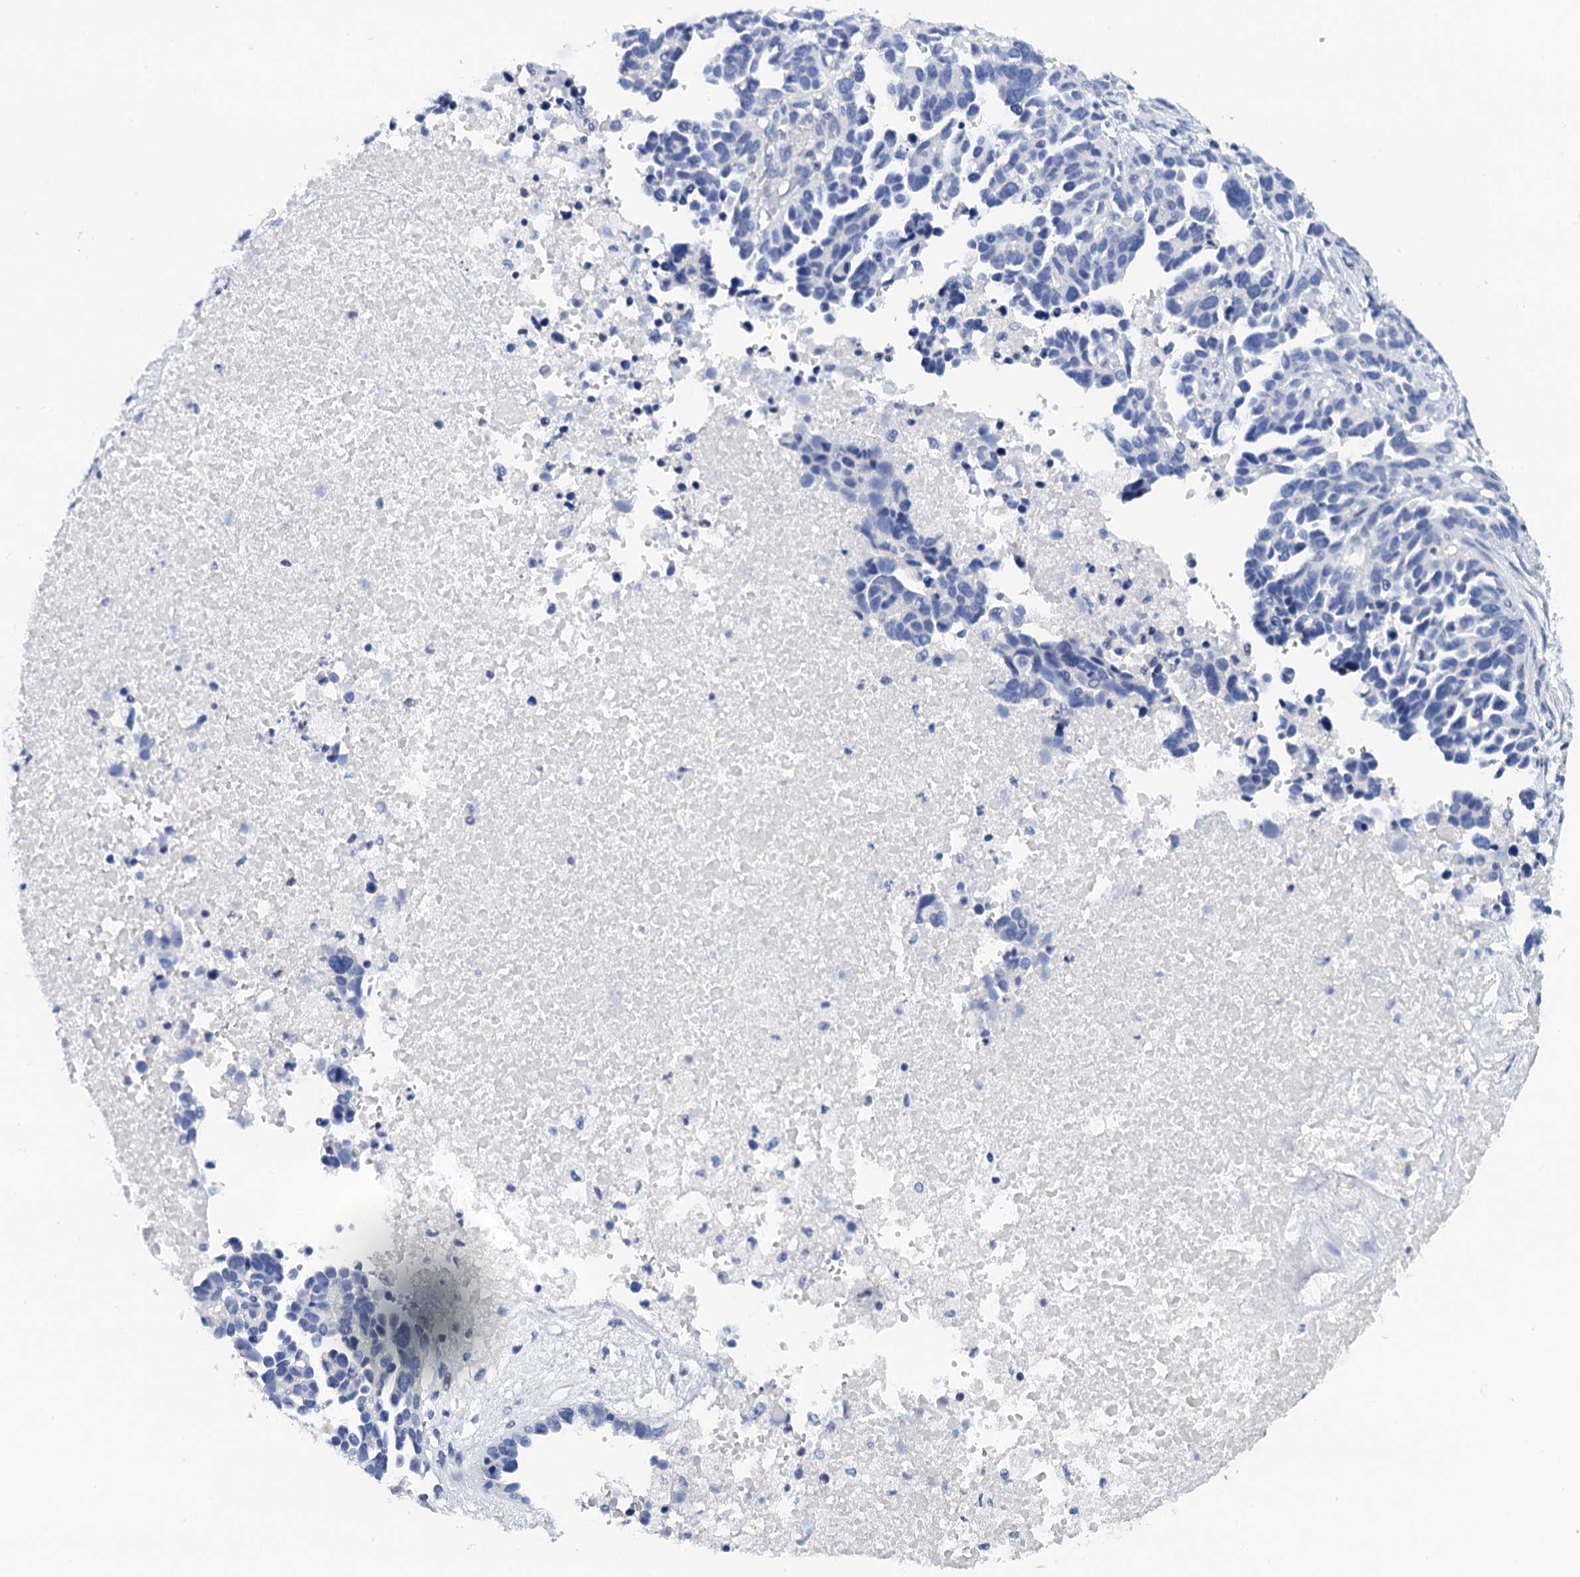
{"staining": {"intensity": "negative", "quantity": "none", "location": "none"}, "tissue": "ovarian cancer", "cell_type": "Tumor cells", "image_type": "cancer", "snomed": [{"axis": "morphology", "description": "Cystadenocarcinoma, serous, NOS"}, {"axis": "topography", "description": "Ovary"}], "caption": "Tumor cells are negative for brown protein staining in ovarian cancer (serous cystadenocarcinoma). Brightfield microscopy of IHC stained with DAB (brown) and hematoxylin (blue), captured at high magnification.", "gene": "LYPD3", "patient": {"sex": "female", "age": 54}}